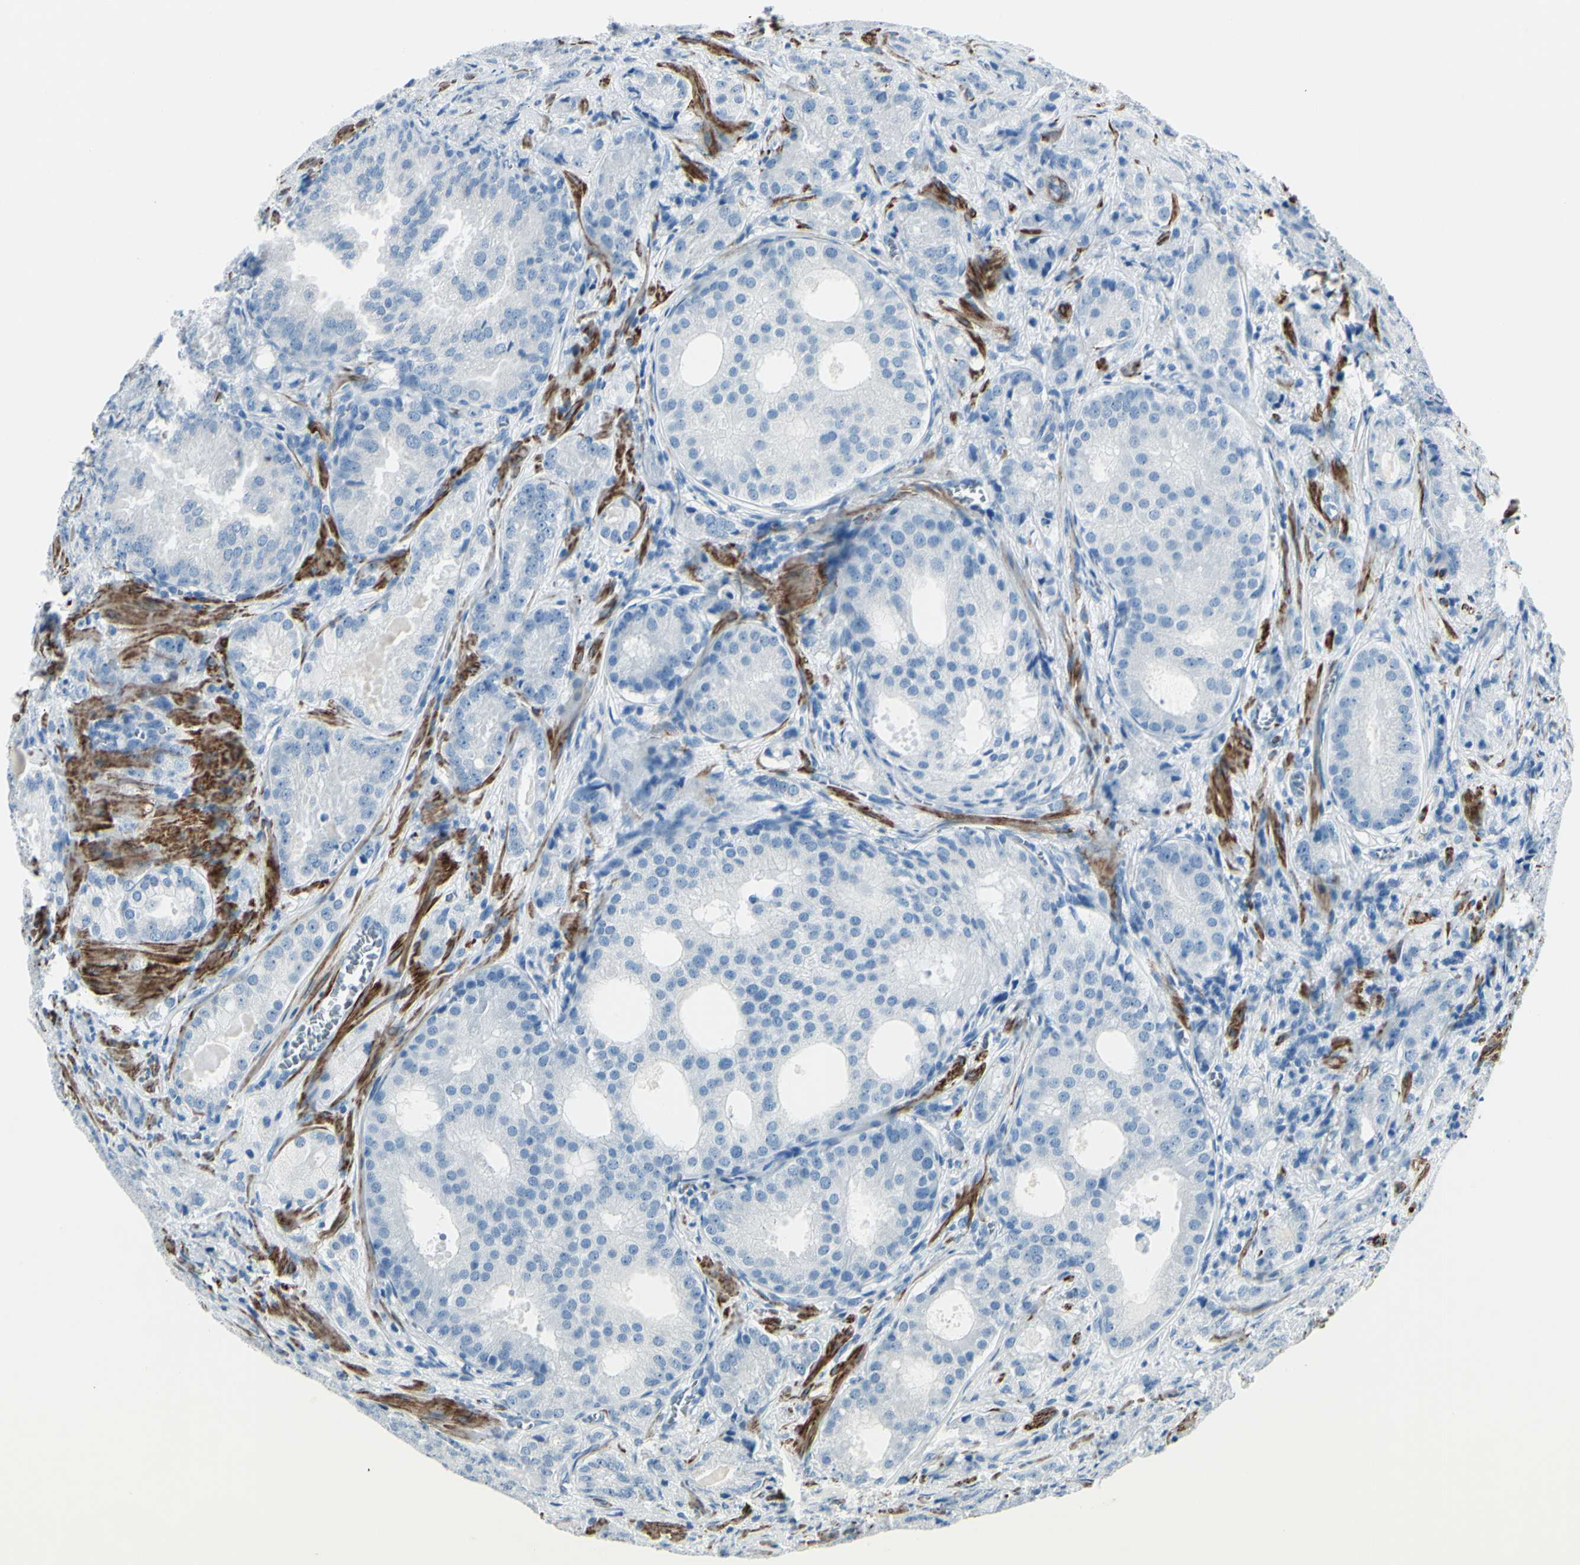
{"staining": {"intensity": "negative", "quantity": "none", "location": "none"}, "tissue": "prostate cancer", "cell_type": "Tumor cells", "image_type": "cancer", "snomed": [{"axis": "morphology", "description": "Adenocarcinoma, High grade"}, {"axis": "topography", "description": "Prostate"}], "caption": "Tumor cells show no significant expression in prostate high-grade adenocarcinoma.", "gene": "CDH15", "patient": {"sex": "male", "age": 64}}